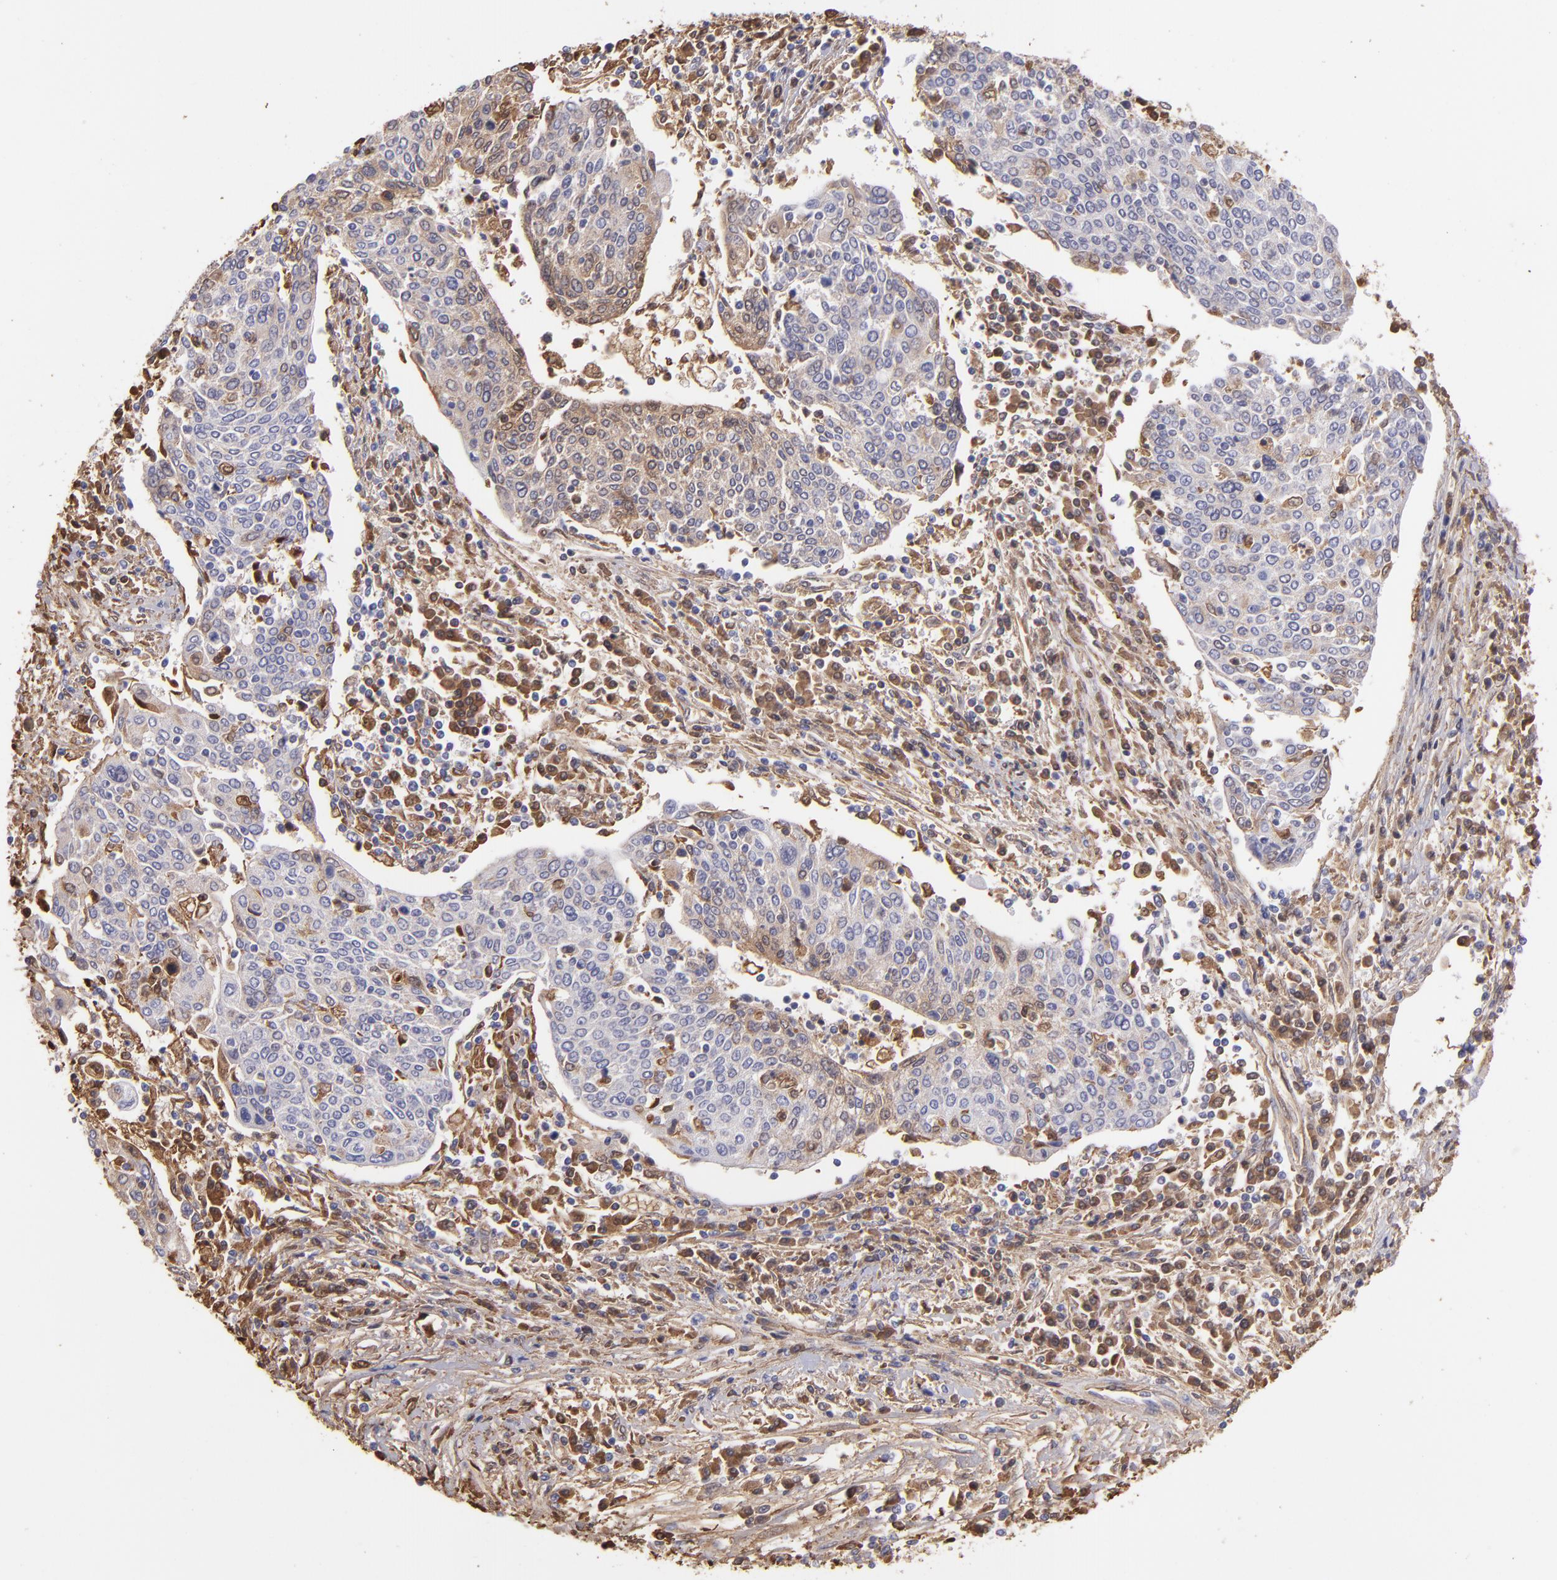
{"staining": {"intensity": "weak", "quantity": ">75%", "location": "cytoplasmic/membranous"}, "tissue": "cervical cancer", "cell_type": "Tumor cells", "image_type": "cancer", "snomed": [{"axis": "morphology", "description": "Squamous cell carcinoma, NOS"}, {"axis": "topography", "description": "Cervix"}], "caption": "Cervical cancer tissue displays weak cytoplasmic/membranous positivity in approximately >75% of tumor cells", "gene": "FGB", "patient": {"sex": "female", "age": 40}}